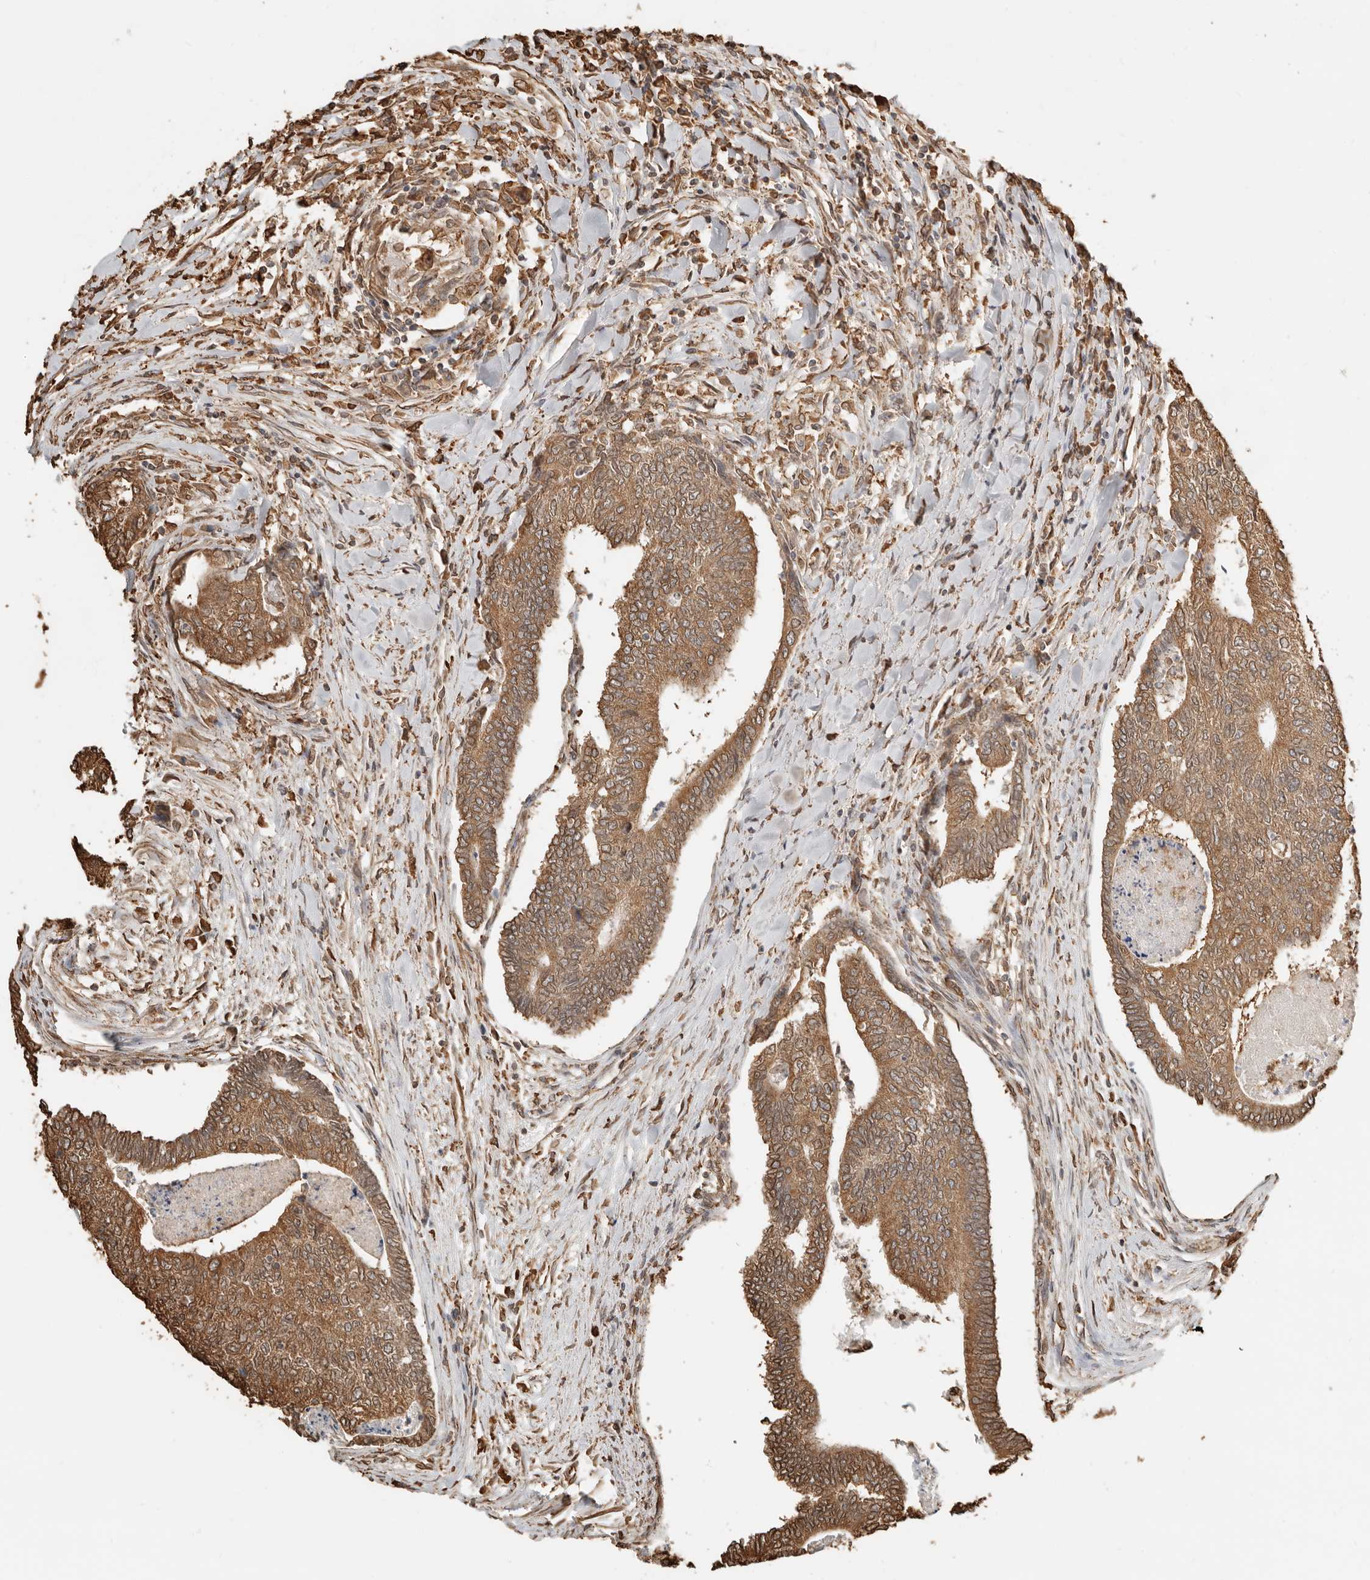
{"staining": {"intensity": "moderate", "quantity": ">75%", "location": "cytoplasmic/membranous,nuclear"}, "tissue": "colorectal cancer", "cell_type": "Tumor cells", "image_type": "cancer", "snomed": [{"axis": "morphology", "description": "Adenocarcinoma, NOS"}, {"axis": "topography", "description": "Colon"}], "caption": "Immunohistochemical staining of human colorectal adenocarcinoma exhibits medium levels of moderate cytoplasmic/membranous and nuclear protein positivity in about >75% of tumor cells. (DAB = brown stain, brightfield microscopy at high magnification).", "gene": "ARHGEF10L", "patient": {"sex": "female", "age": 67}}